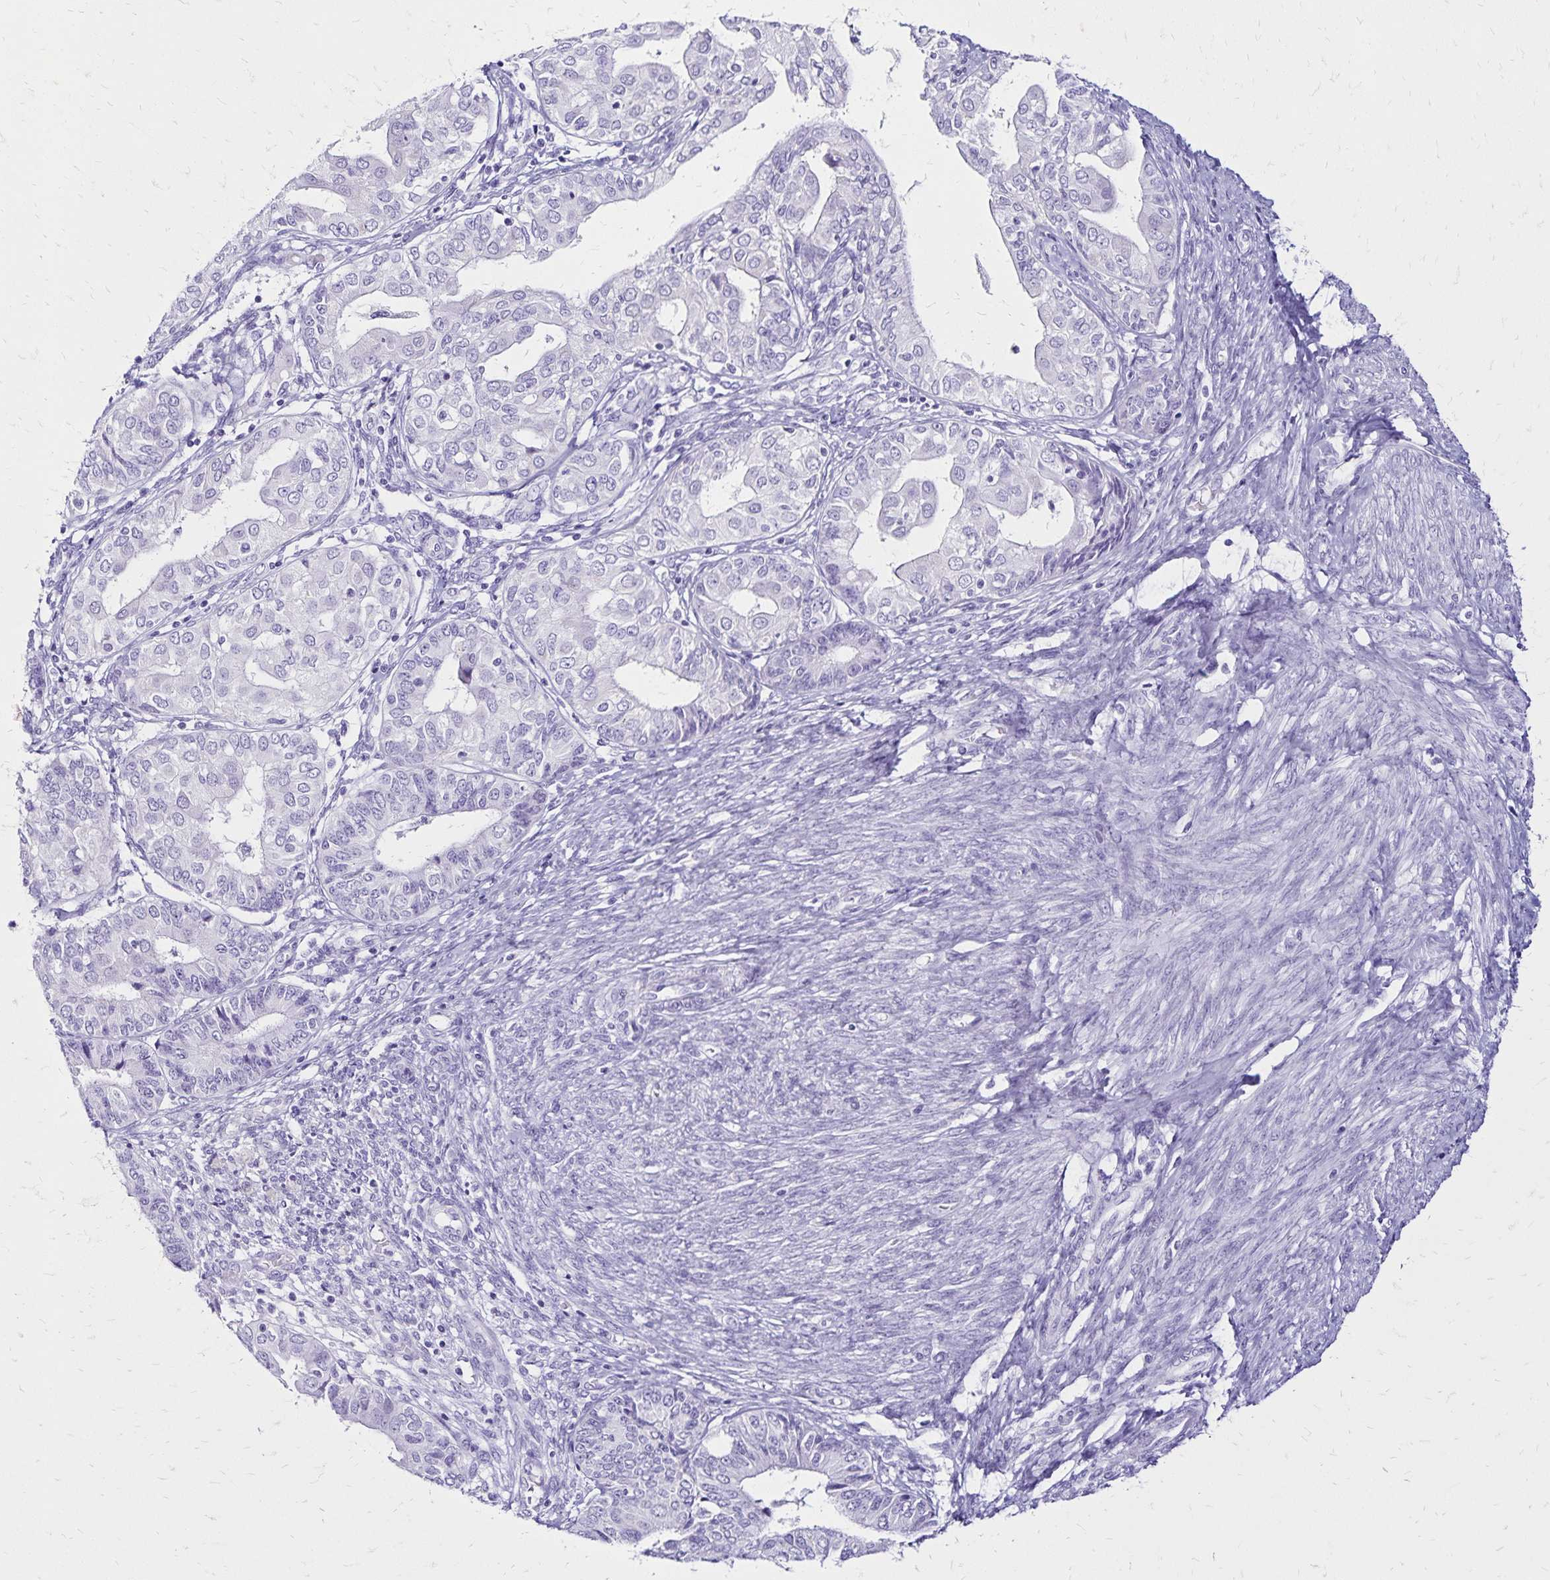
{"staining": {"intensity": "negative", "quantity": "none", "location": "none"}, "tissue": "endometrial cancer", "cell_type": "Tumor cells", "image_type": "cancer", "snomed": [{"axis": "morphology", "description": "Adenocarcinoma, NOS"}, {"axis": "topography", "description": "Endometrium"}], "caption": "IHC of endometrial cancer displays no staining in tumor cells.", "gene": "LIN28B", "patient": {"sex": "female", "age": 68}}